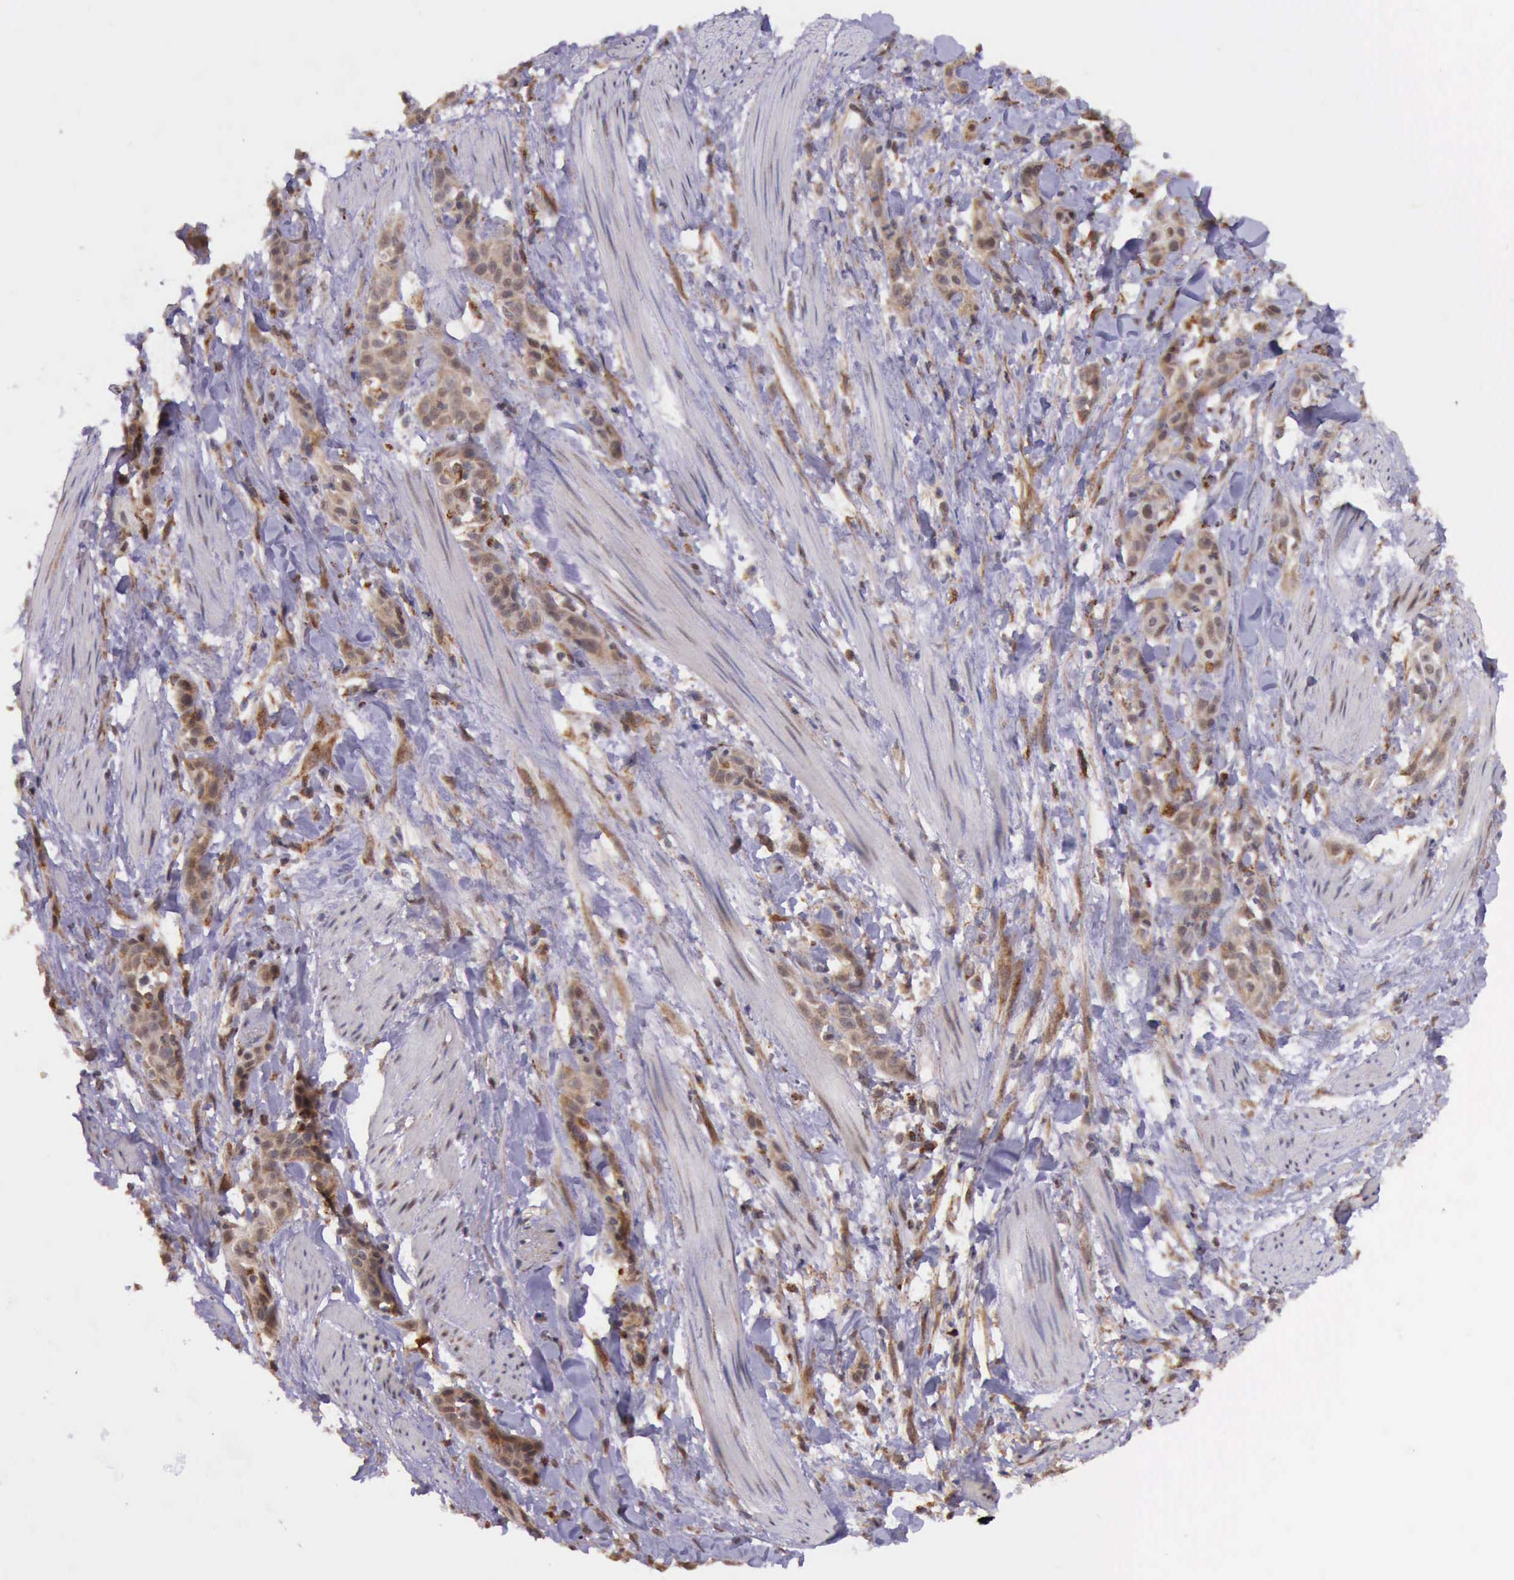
{"staining": {"intensity": "moderate", "quantity": ">75%", "location": "cytoplasmic/membranous"}, "tissue": "skin cancer", "cell_type": "Tumor cells", "image_type": "cancer", "snomed": [{"axis": "morphology", "description": "Squamous cell carcinoma, NOS"}, {"axis": "topography", "description": "Skin"}, {"axis": "topography", "description": "Anal"}], "caption": "Approximately >75% of tumor cells in skin cancer demonstrate moderate cytoplasmic/membranous protein expression as visualized by brown immunohistochemical staining.", "gene": "ARMCX3", "patient": {"sex": "male", "age": 64}}